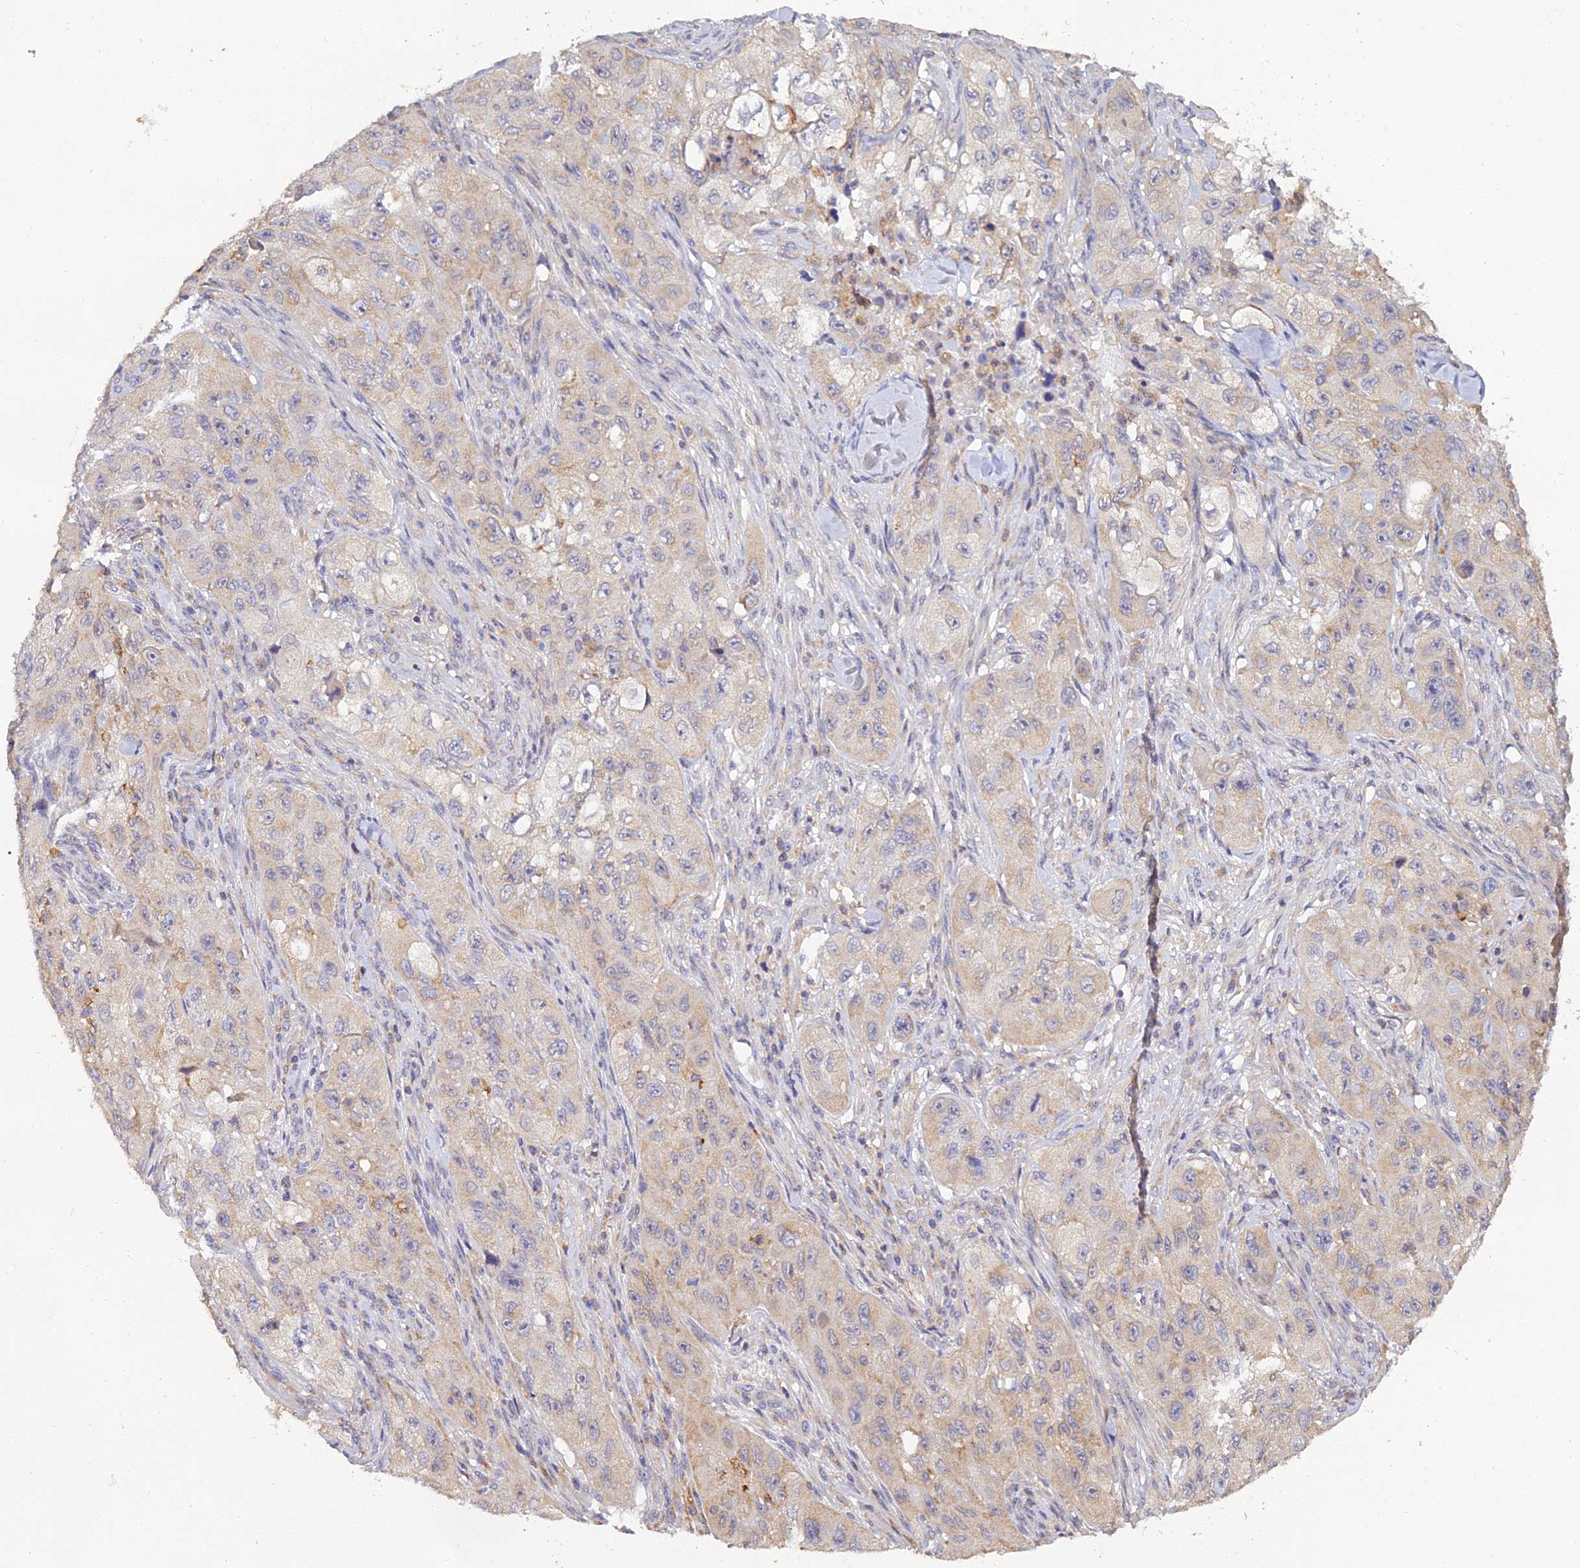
{"staining": {"intensity": "weak", "quantity": "25%-75%", "location": "cytoplasmic/membranous"}, "tissue": "skin cancer", "cell_type": "Tumor cells", "image_type": "cancer", "snomed": [{"axis": "morphology", "description": "Squamous cell carcinoma, NOS"}, {"axis": "topography", "description": "Skin"}, {"axis": "topography", "description": "Subcutis"}], "caption": "DAB immunohistochemical staining of human skin cancer (squamous cell carcinoma) demonstrates weak cytoplasmic/membranous protein expression in about 25%-75% of tumor cells. The staining is performed using DAB (3,3'-diaminobenzidine) brown chromogen to label protein expression. The nuclei are counter-stained blue using hematoxylin.", "gene": "ARL8B", "patient": {"sex": "male", "age": 73}}